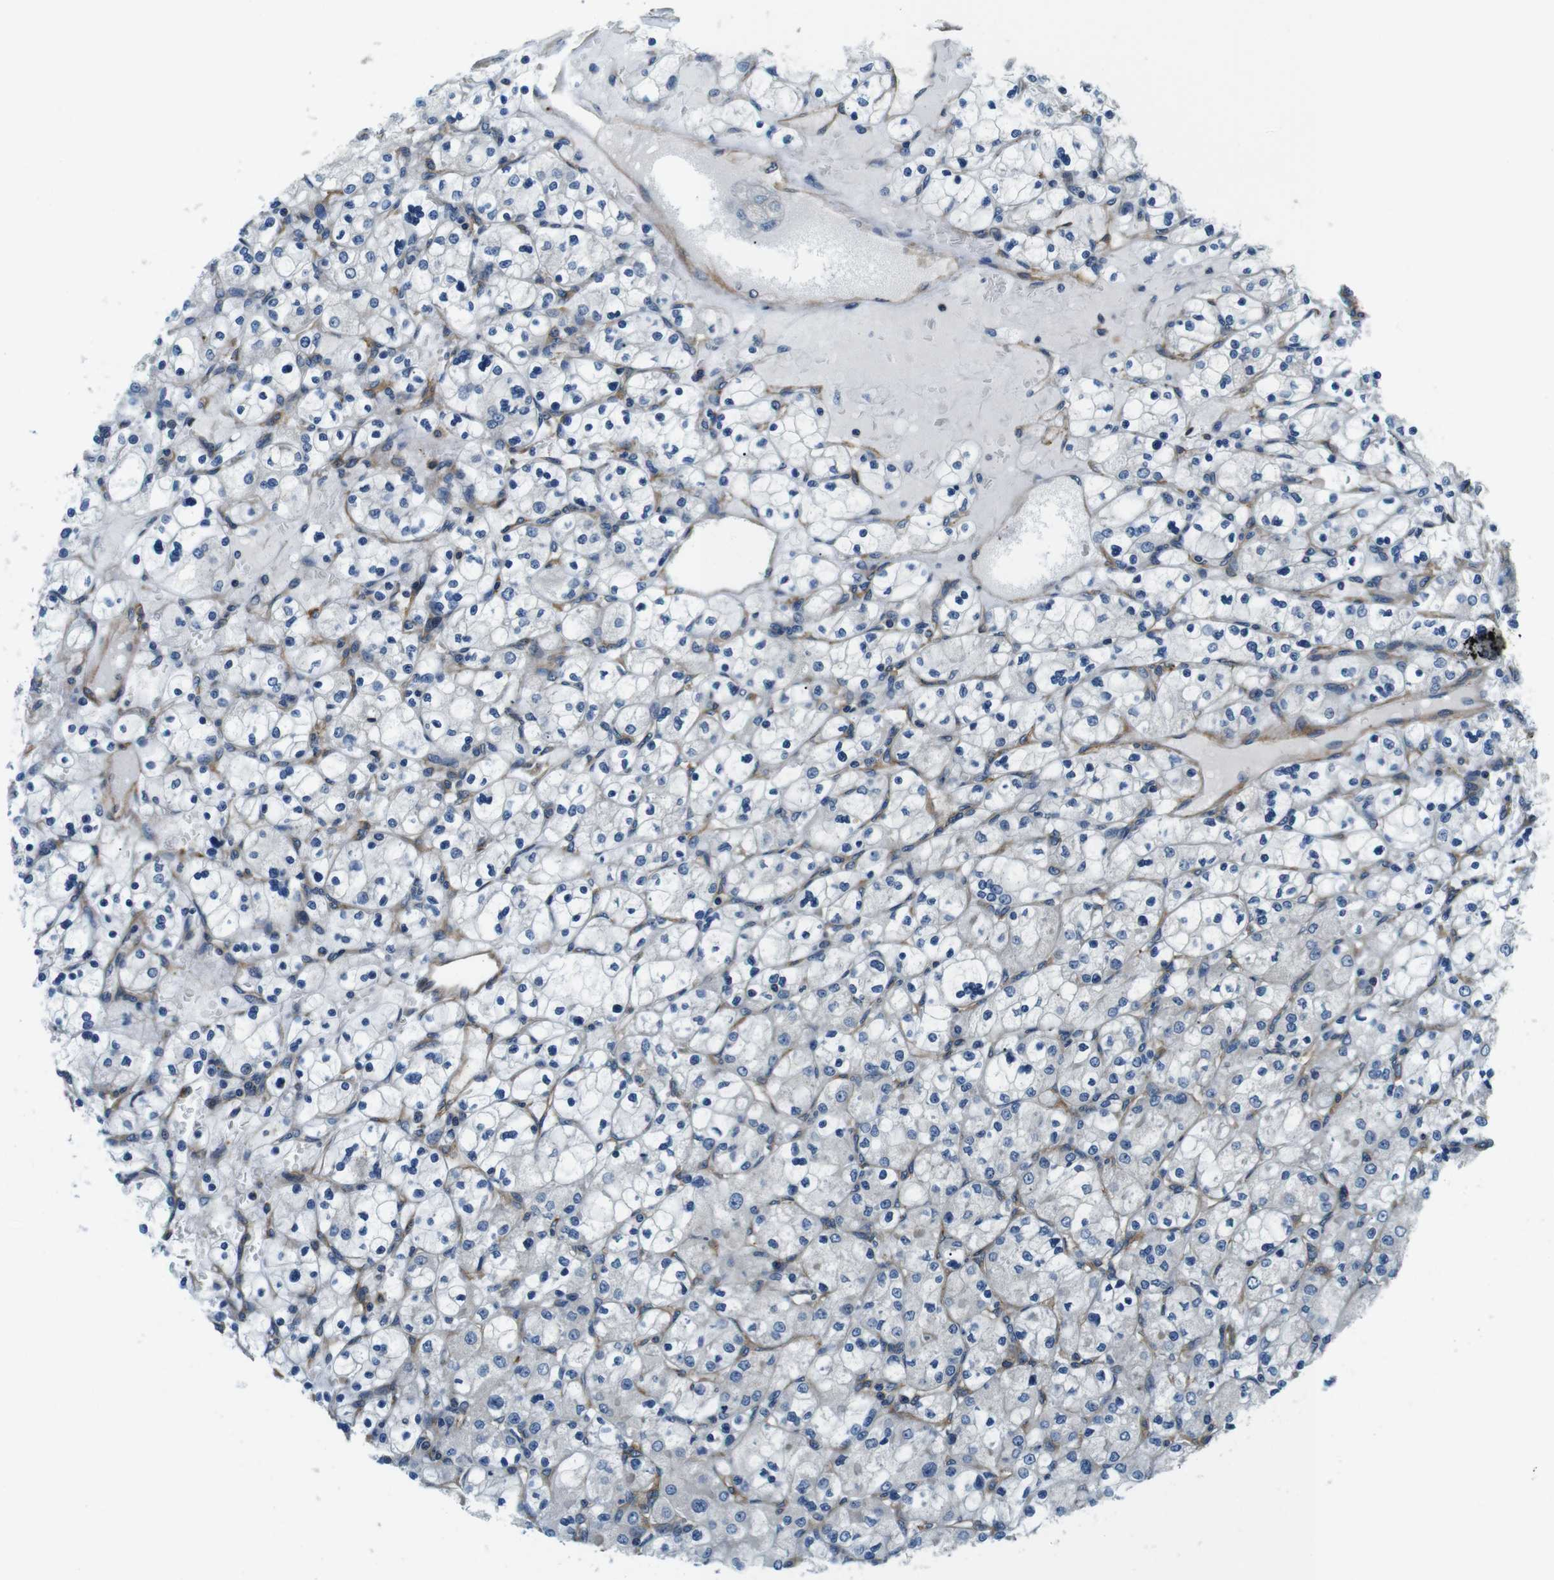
{"staining": {"intensity": "negative", "quantity": "none", "location": "none"}, "tissue": "renal cancer", "cell_type": "Tumor cells", "image_type": "cancer", "snomed": [{"axis": "morphology", "description": "Adenocarcinoma, NOS"}, {"axis": "topography", "description": "Kidney"}], "caption": "High power microscopy histopathology image of an immunohistochemistry micrograph of renal cancer (adenocarcinoma), revealing no significant staining in tumor cells.", "gene": "TSC1", "patient": {"sex": "female", "age": 83}}